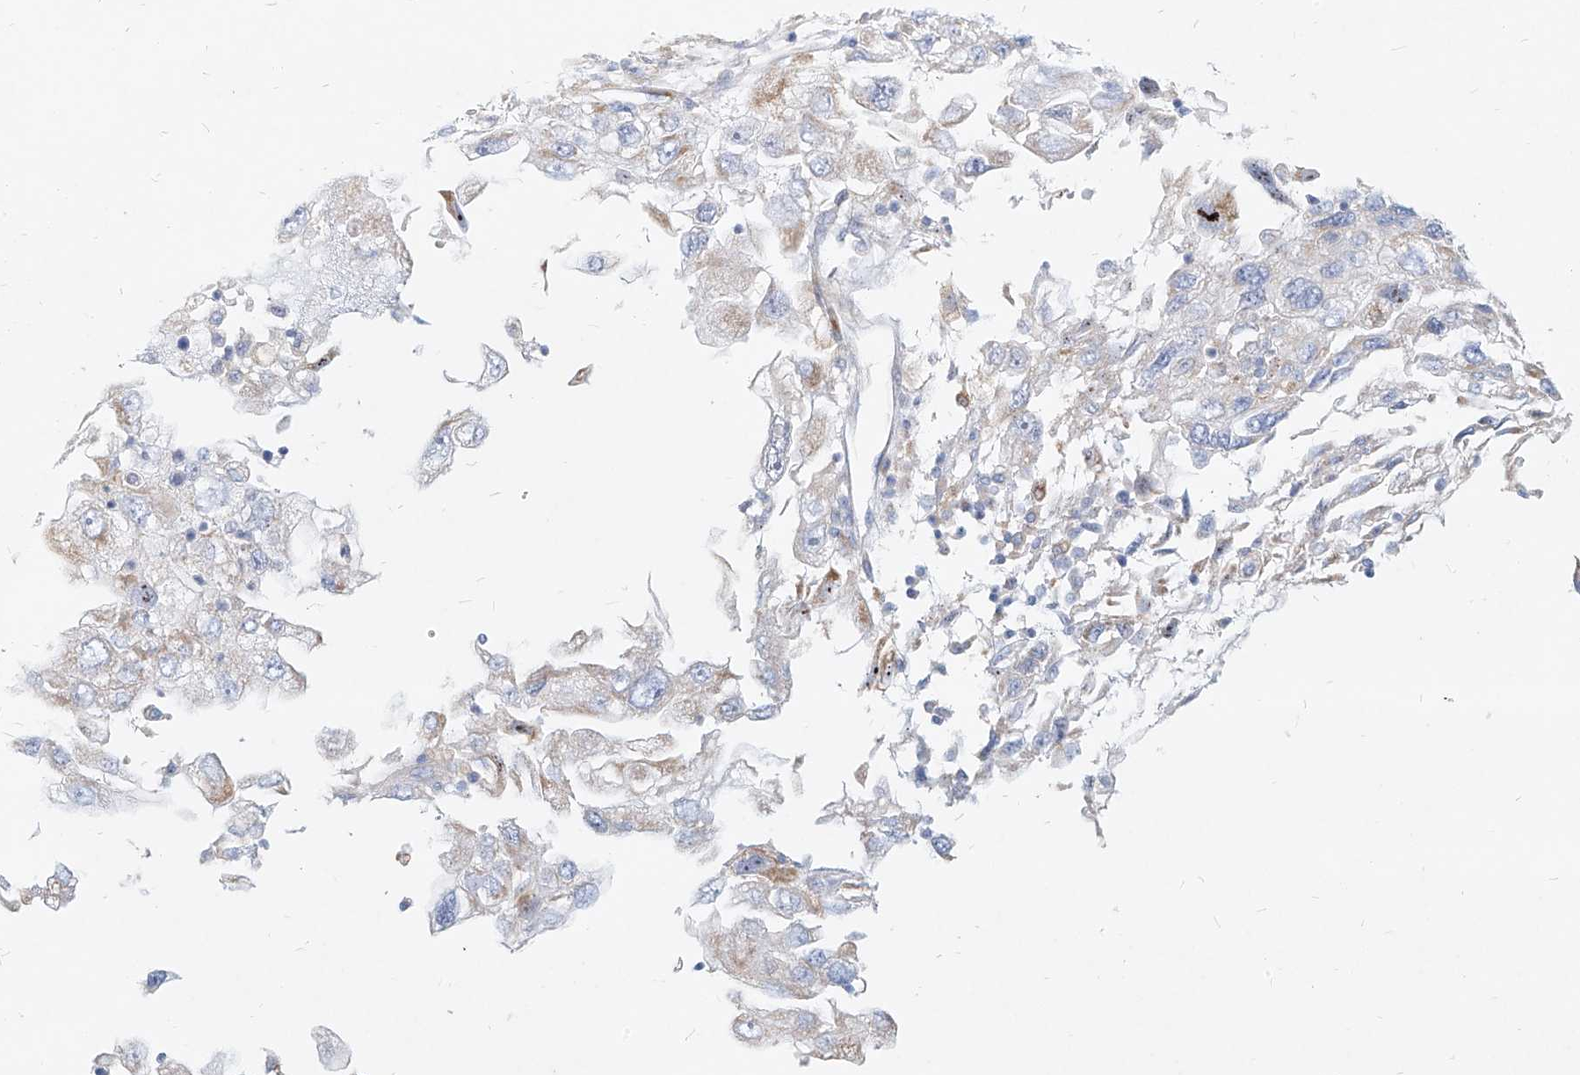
{"staining": {"intensity": "negative", "quantity": "none", "location": "none"}, "tissue": "endometrial cancer", "cell_type": "Tumor cells", "image_type": "cancer", "snomed": [{"axis": "morphology", "description": "Adenocarcinoma, NOS"}, {"axis": "topography", "description": "Endometrium"}], "caption": "IHC histopathology image of human endometrial adenocarcinoma stained for a protein (brown), which exhibits no expression in tumor cells.", "gene": "MTX2", "patient": {"sex": "female", "age": 49}}